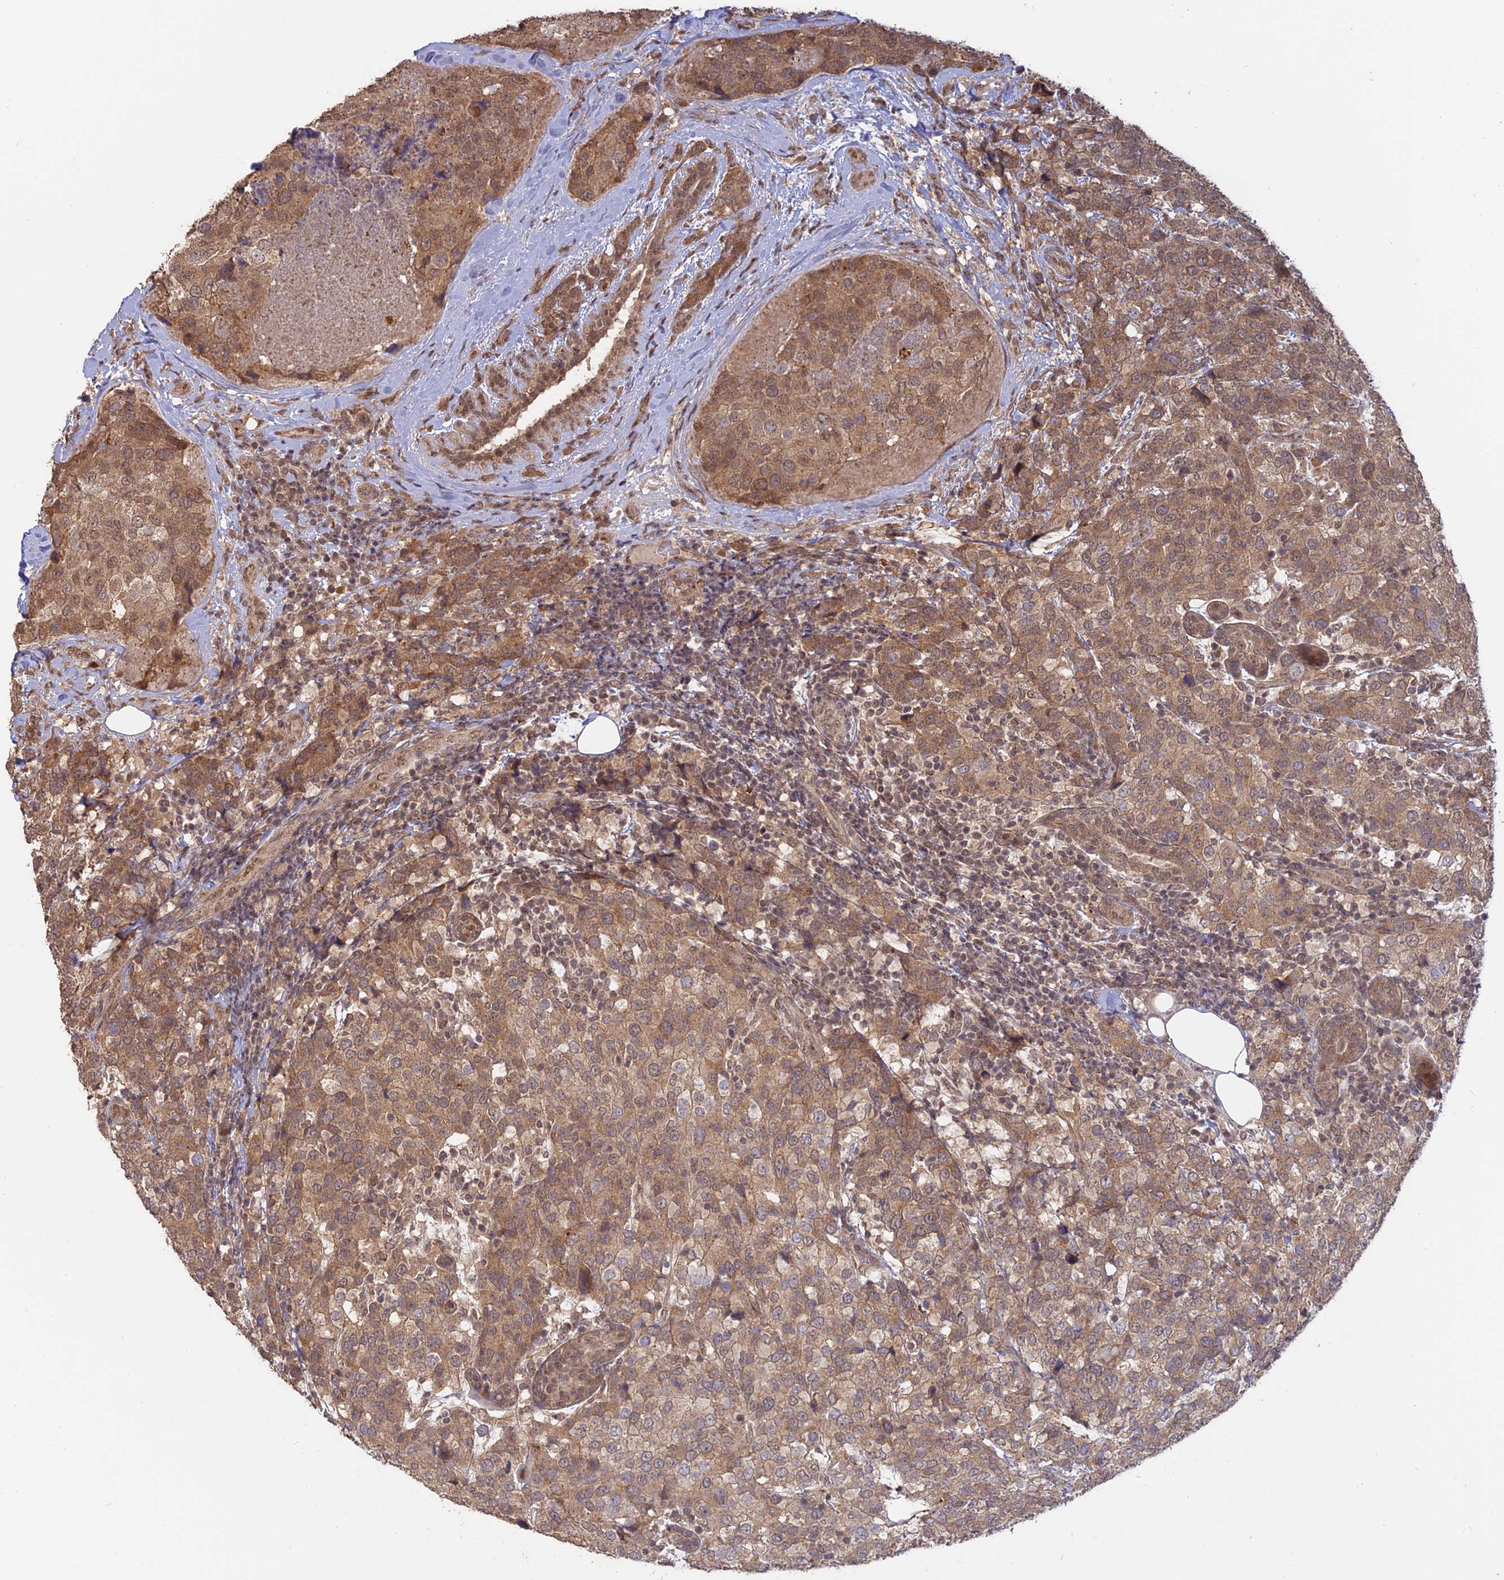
{"staining": {"intensity": "moderate", "quantity": ">75%", "location": "cytoplasmic/membranous"}, "tissue": "breast cancer", "cell_type": "Tumor cells", "image_type": "cancer", "snomed": [{"axis": "morphology", "description": "Lobular carcinoma"}, {"axis": "topography", "description": "Breast"}], "caption": "Protein staining reveals moderate cytoplasmic/membranous staining in approximately >75% of tumor cells in breast cancer (lobular carcinoma).", "gene": "PKIG", "patient": {"sex": "female", "age": 59}}